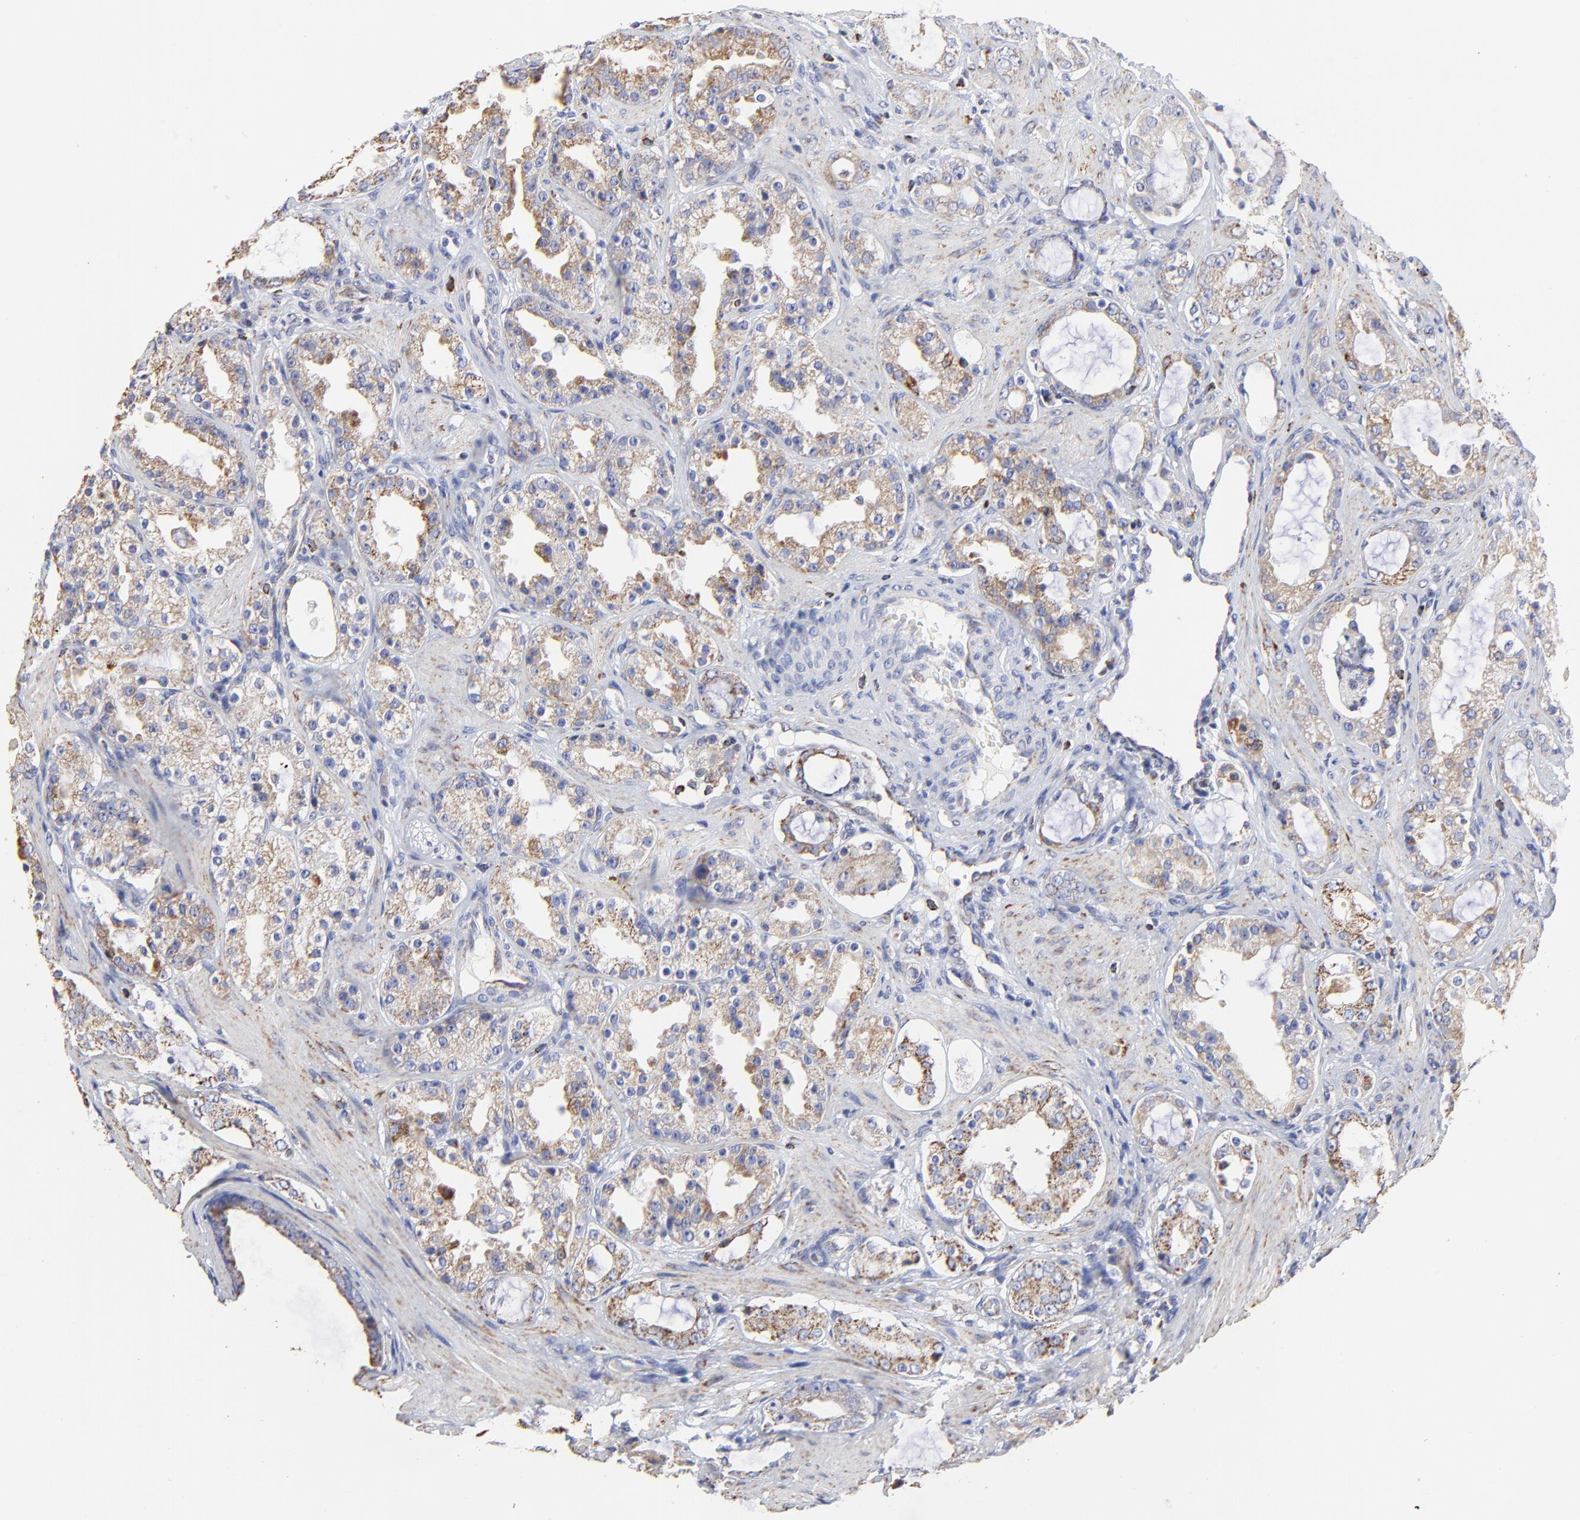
{"staining": {"intensity": "weak", "quantity": ">75%", "location": "cytoplasmic/membranous"}, "tissue": "prostate cancer", "cell_type": "Tumor cells", "image_type": "cancer", "snomed": [{"axis": "morphology", "description": "Adenocarcinoma, Medium grade"}, {"axis": "topography", "description": "Prostate"}], "caption": "Prostate cancer (medium-grade adenocarcinoma) stained with a brown dye exhibits weak cytoplasmic/membranous positive positivity in approximately >75% of tumor cells.", "gene": "PINK1", "patient": {"sex": "male", "age": 73}}